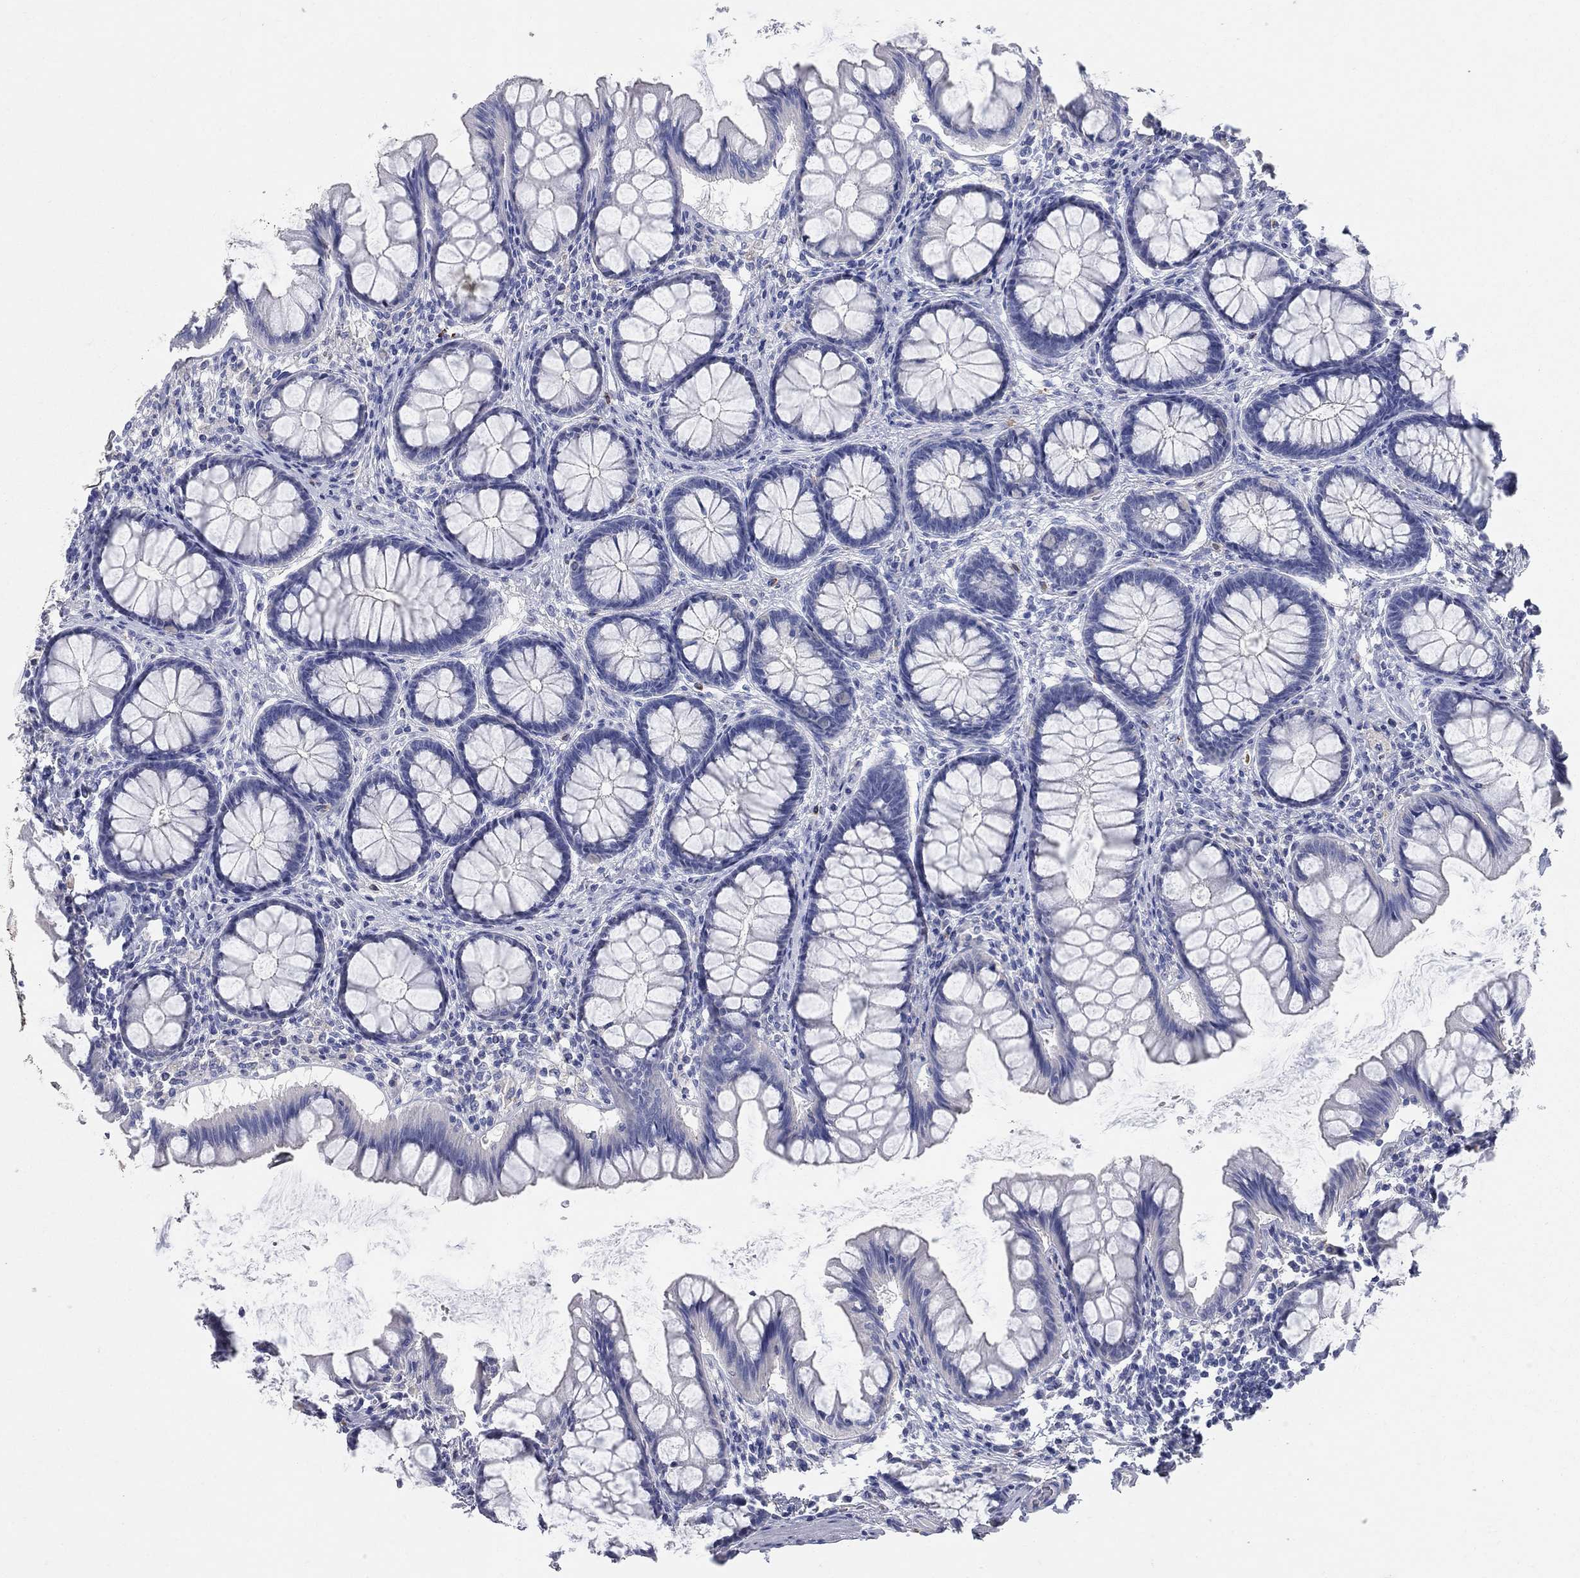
{"staining": {"intensity": "negative", "quantity": "none", "location": "none"}, "tissue": "colon", "cell_type": "Endothelial cells", "image_type": "normal", "snomed": [{"axis": "morphology", "description": "Normal tissue, NOS"}, {"axis": "topography", "description": "Colon"}], "caption": "Immunohistochemistry histopathology image of unremarkable colon: human colon stained with DAB (3,3'-diaminobenzidine) demonstrates no significant protein positivity in endothelial cells. Nuclei are stained in blue.", "gene": "AOX1", "patient": {"sex": "female", "age": 65}}